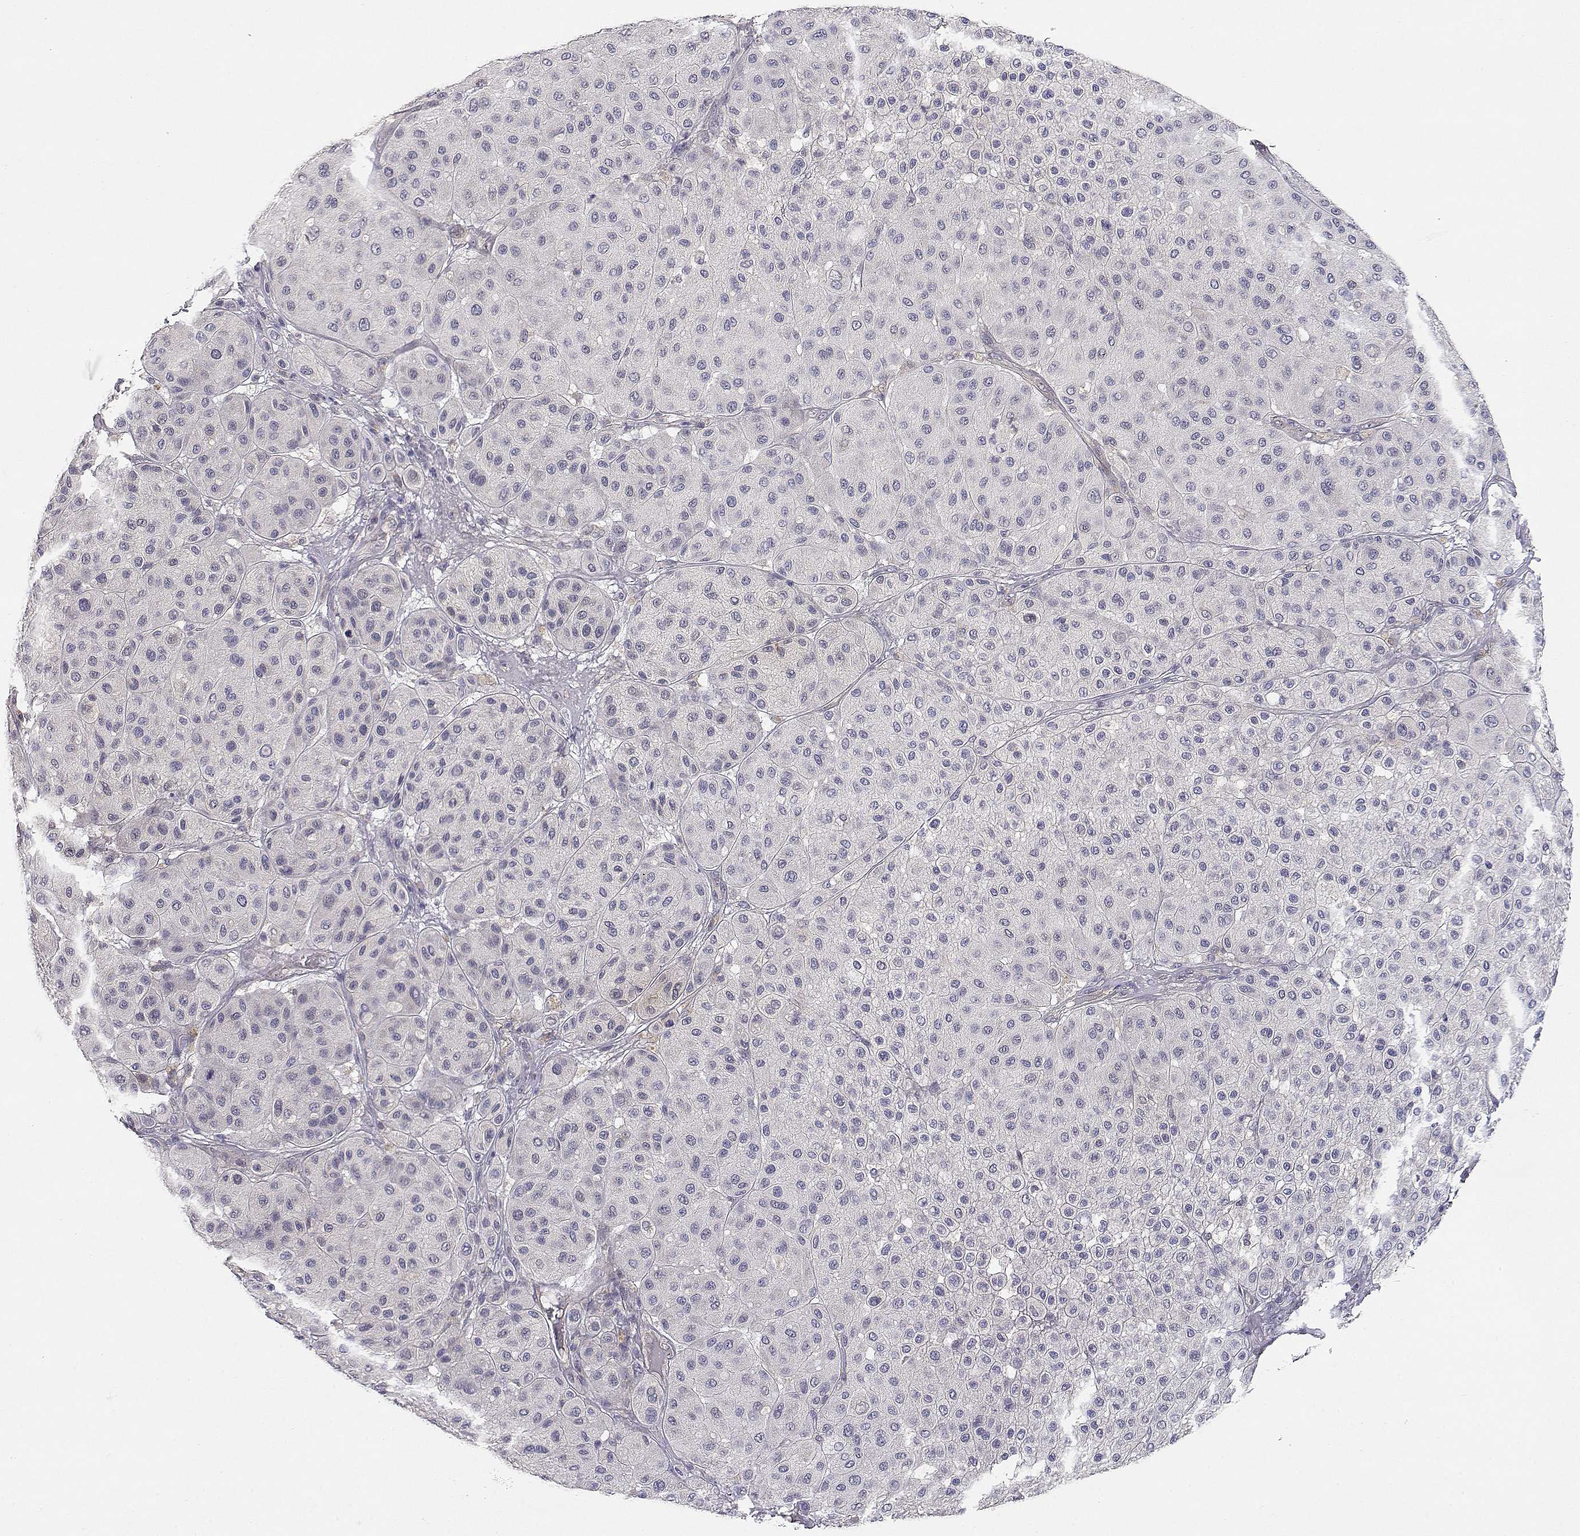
{"staining": {"intensity": "negative", "quantity": "none", "location": "none"}, "tissue": "melanoma", "cell_type": "Tumor cells", "image_type": "cancer", "snomed": [{"axis": "morphology", "description": "Malignant melanoma, Metastatic site"}, {"axis": "topography", "description": "Smooth muscle"}], "caption": "Immunohistochemistry of melanoma demonstrates no staining in tumor cells.", "gene": "ADA", "patient": {"sex": "male", "age": 41}}